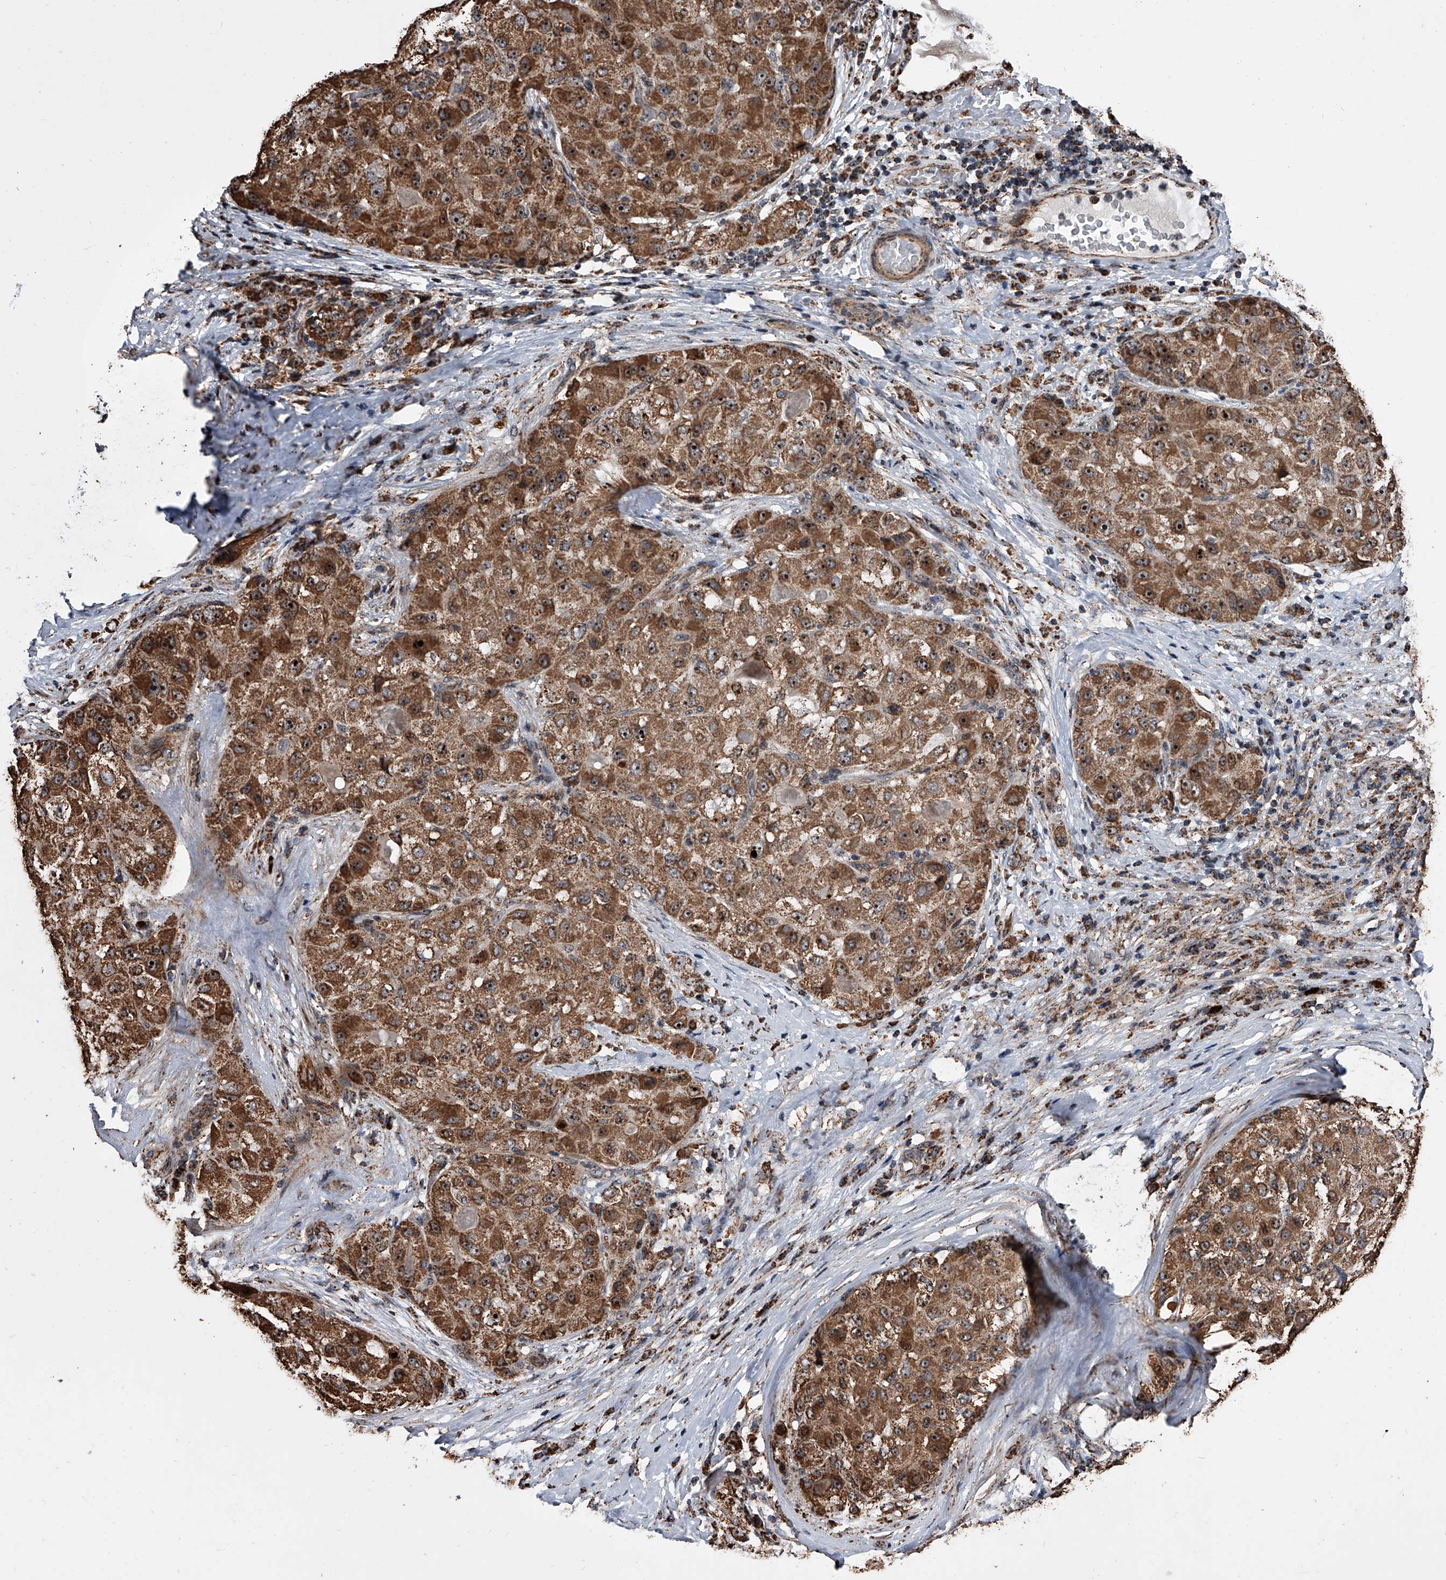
{"staining": {"intensity": "strong", "quantity": ">75%", "location": "cytoplasmic/membranous,nuclear"}, "tissue": "liver cancer", "cell_type": "Tumor cells", "image_type": "cancer", "snomed": [{"axis": "morphology", "description": "Carcinoma, Hepatocellular, NOS"}, {"axis": "topography", "description": "Liver"}], "caption": "Protein analysis of hepatocellular carcinoma (liver) tissue displays strong cytoplasmic/membranous and nuclear staining in about >75% of tumor cells.", "gene": "SMPDL3A", "patient": {"sex": "male", "age": 80}}